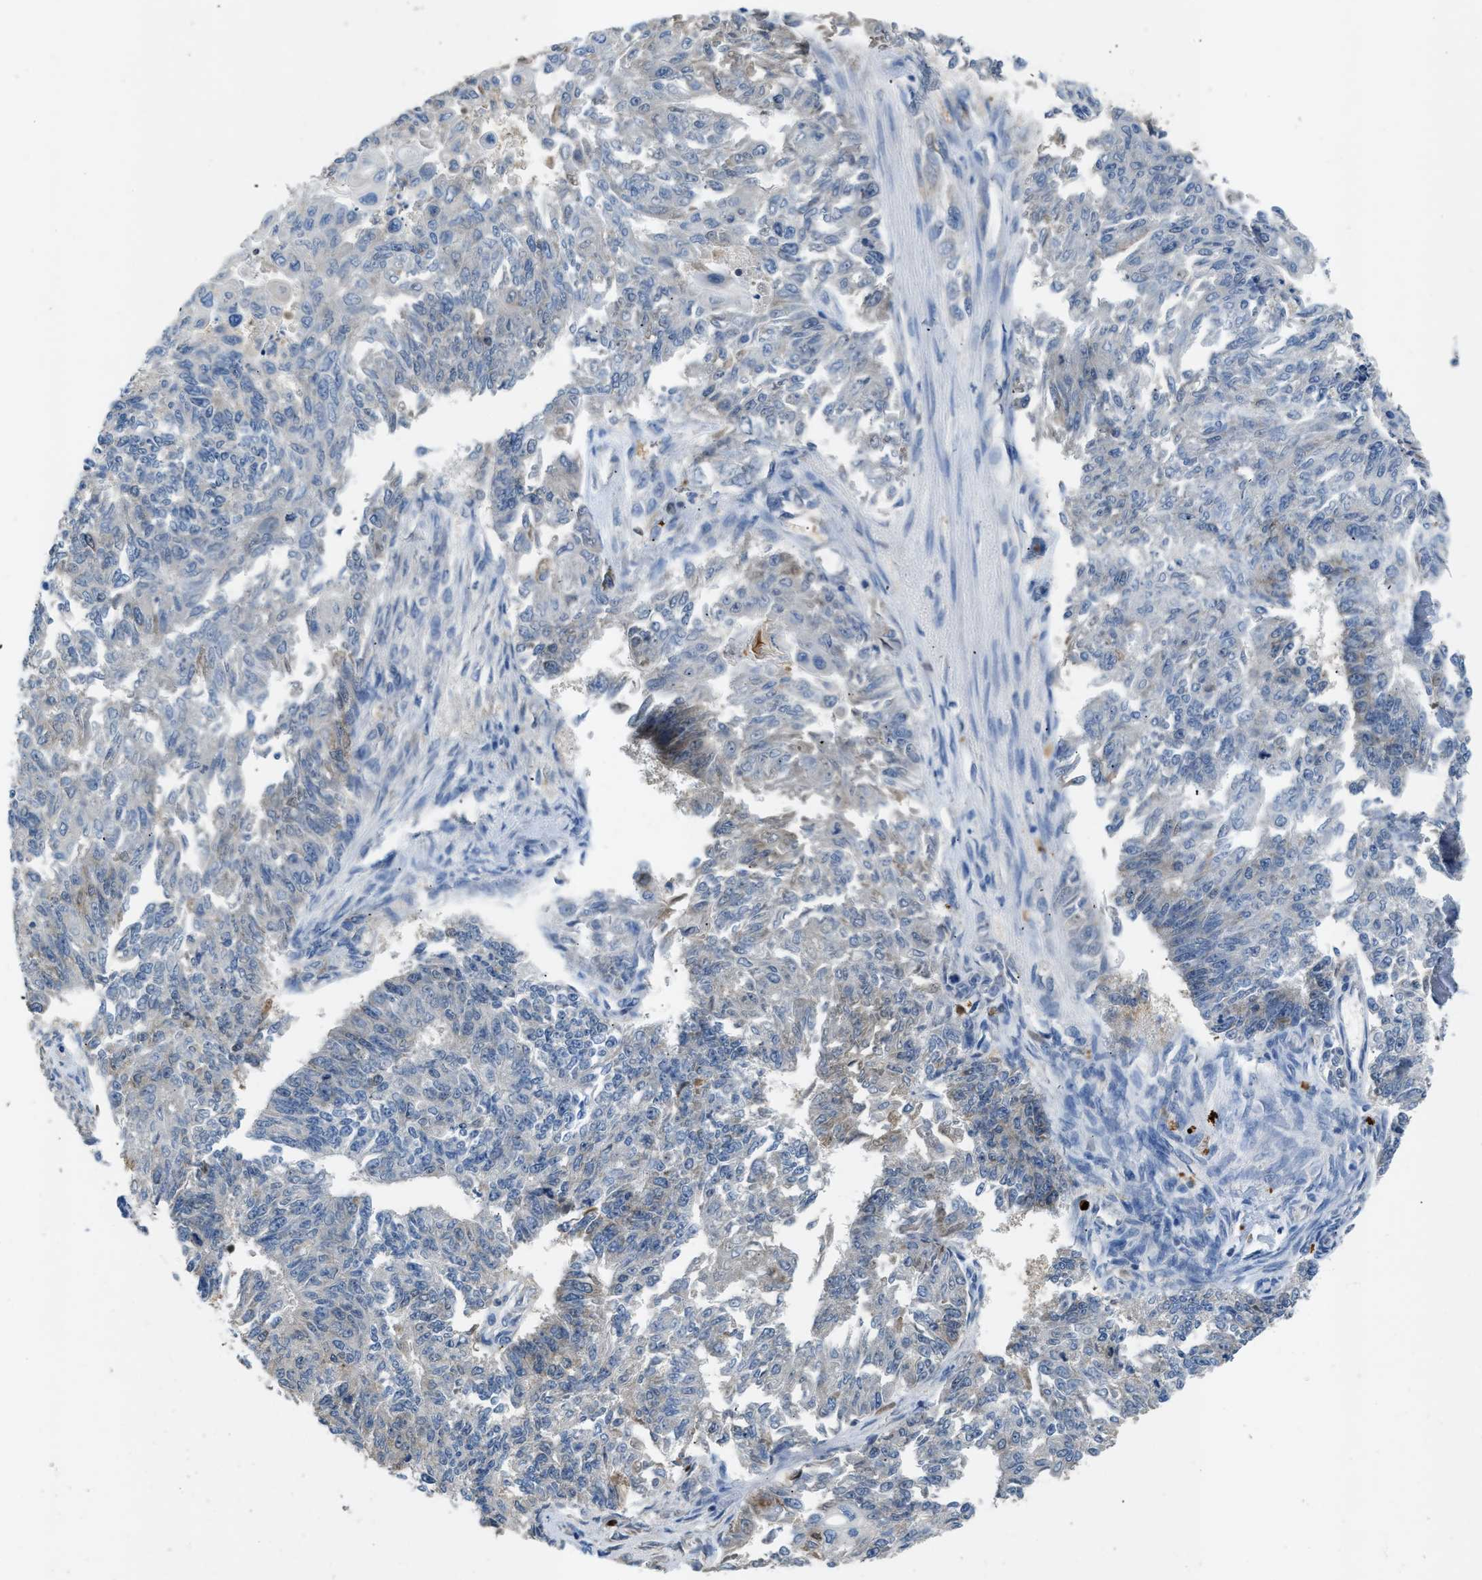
{"staining": {"intensity": "weak", "quantity": "<25%", "location": "cytoplasmic/membranous"}, "tissue": "endometrial cancer", "cell_type": "Tumor cells", "image_type": "cancer", "snomed": [{"axis": "morphology", "description": "Adenocarcinoma, NOS"}, {"axis": "topography", "description": "Endometrium"}], "caption": "This is an IHC micrograph of human endometrial cancer. There is no positivity in tumor cells.", "gene": "TOMM34", "patient": {"sex": "female", "age": 32}}